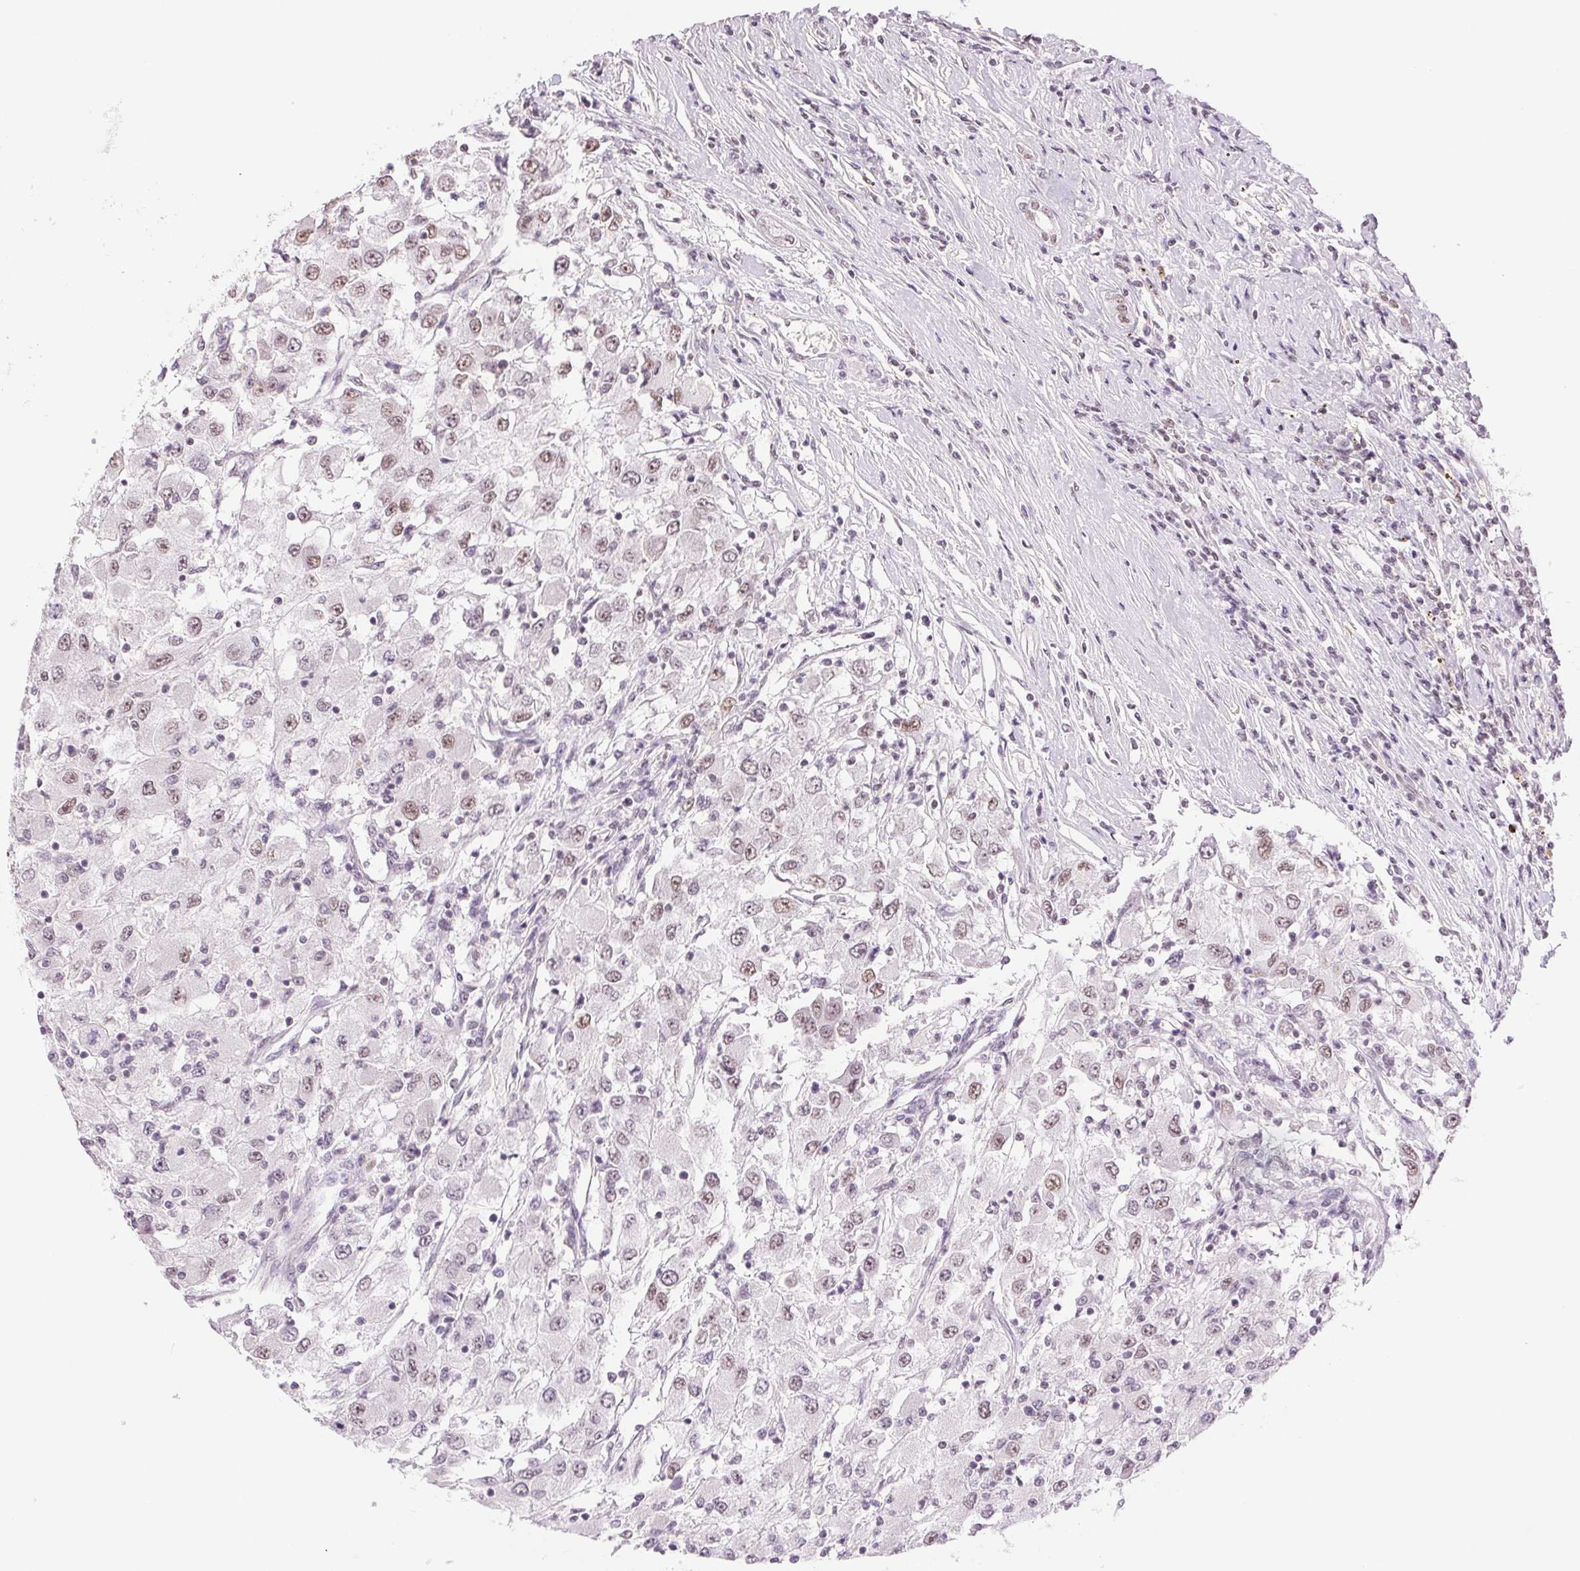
{"staining": {"intensity": "weak", "quantity": ">75%", "location": "nuclear"}, "tissue": "renal cancer", "cell_type": "Tumor cells", "image_type": "cancer", "snomed": [{"axis": "morphology", "description": "Adenocarcinoma, NOS"}, {"axis": "topography", "description": "Kidney"}], "caption": "This micrograph demonstrates IHC staining of human renal adenocarcinoma, with low weak nuclear expression in about >75% of tumor cells.", "gene": "RPRD1B", "patient": {"sex": "female", "age": 67}}